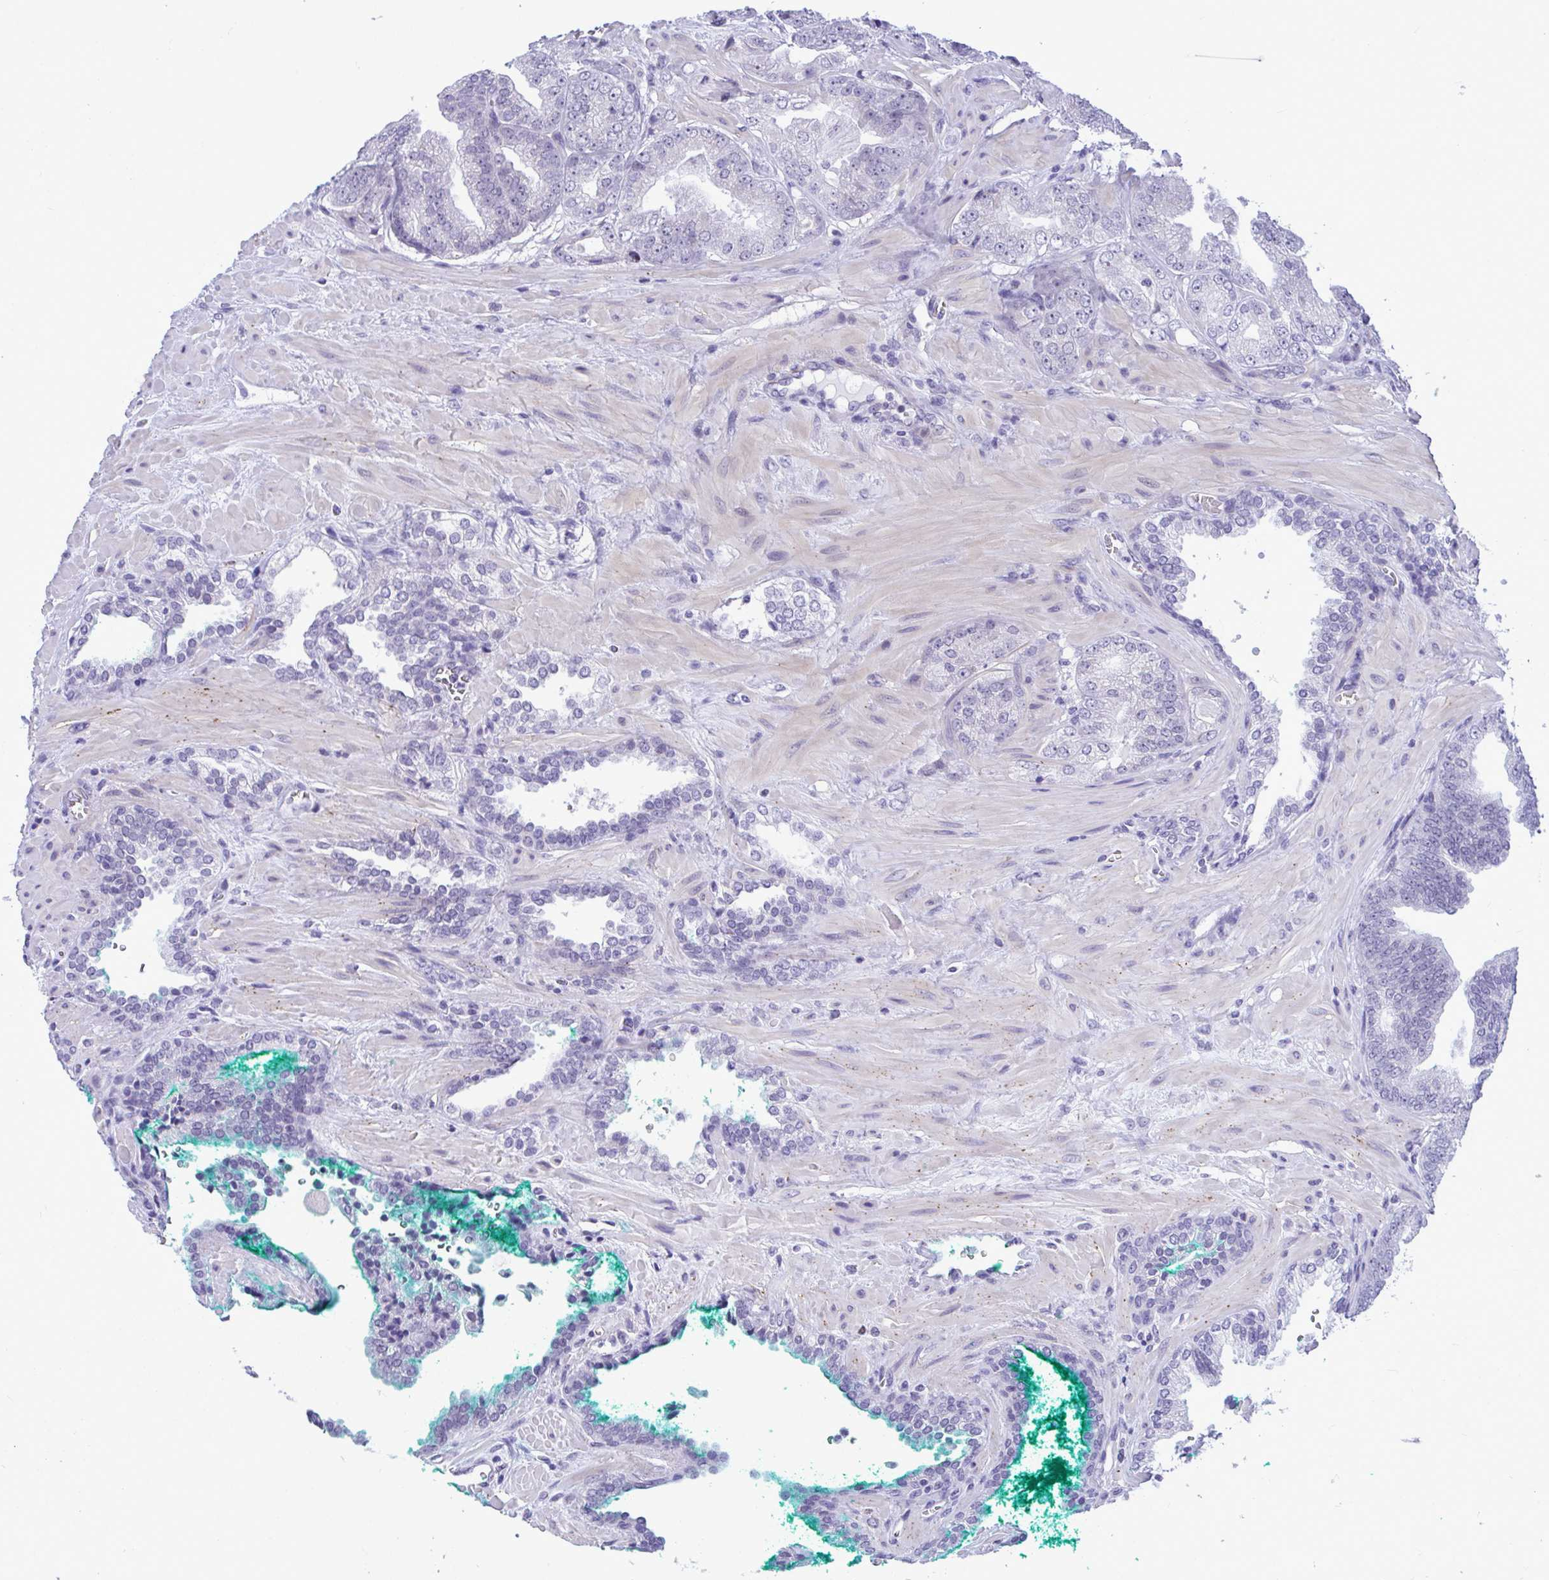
{"staining": {"intensity": "negative", "quantity": "none", "location": "none"}, "tissue": "prostate cancer", "cell_type": "Tumor cells", "image_type": "cancer", "snomed": [{"axis": "morphology", "description": "Adenocarcinoma, High grade"}, {"axis": "topography", "description": "Prostate"}], "caption": "Image shows no significant protein staining in tumor cells of high-grade adenocarcinoma (prostate).", "gene": "SLC25A51", "patient": {"sex": "male", "age": 68}}